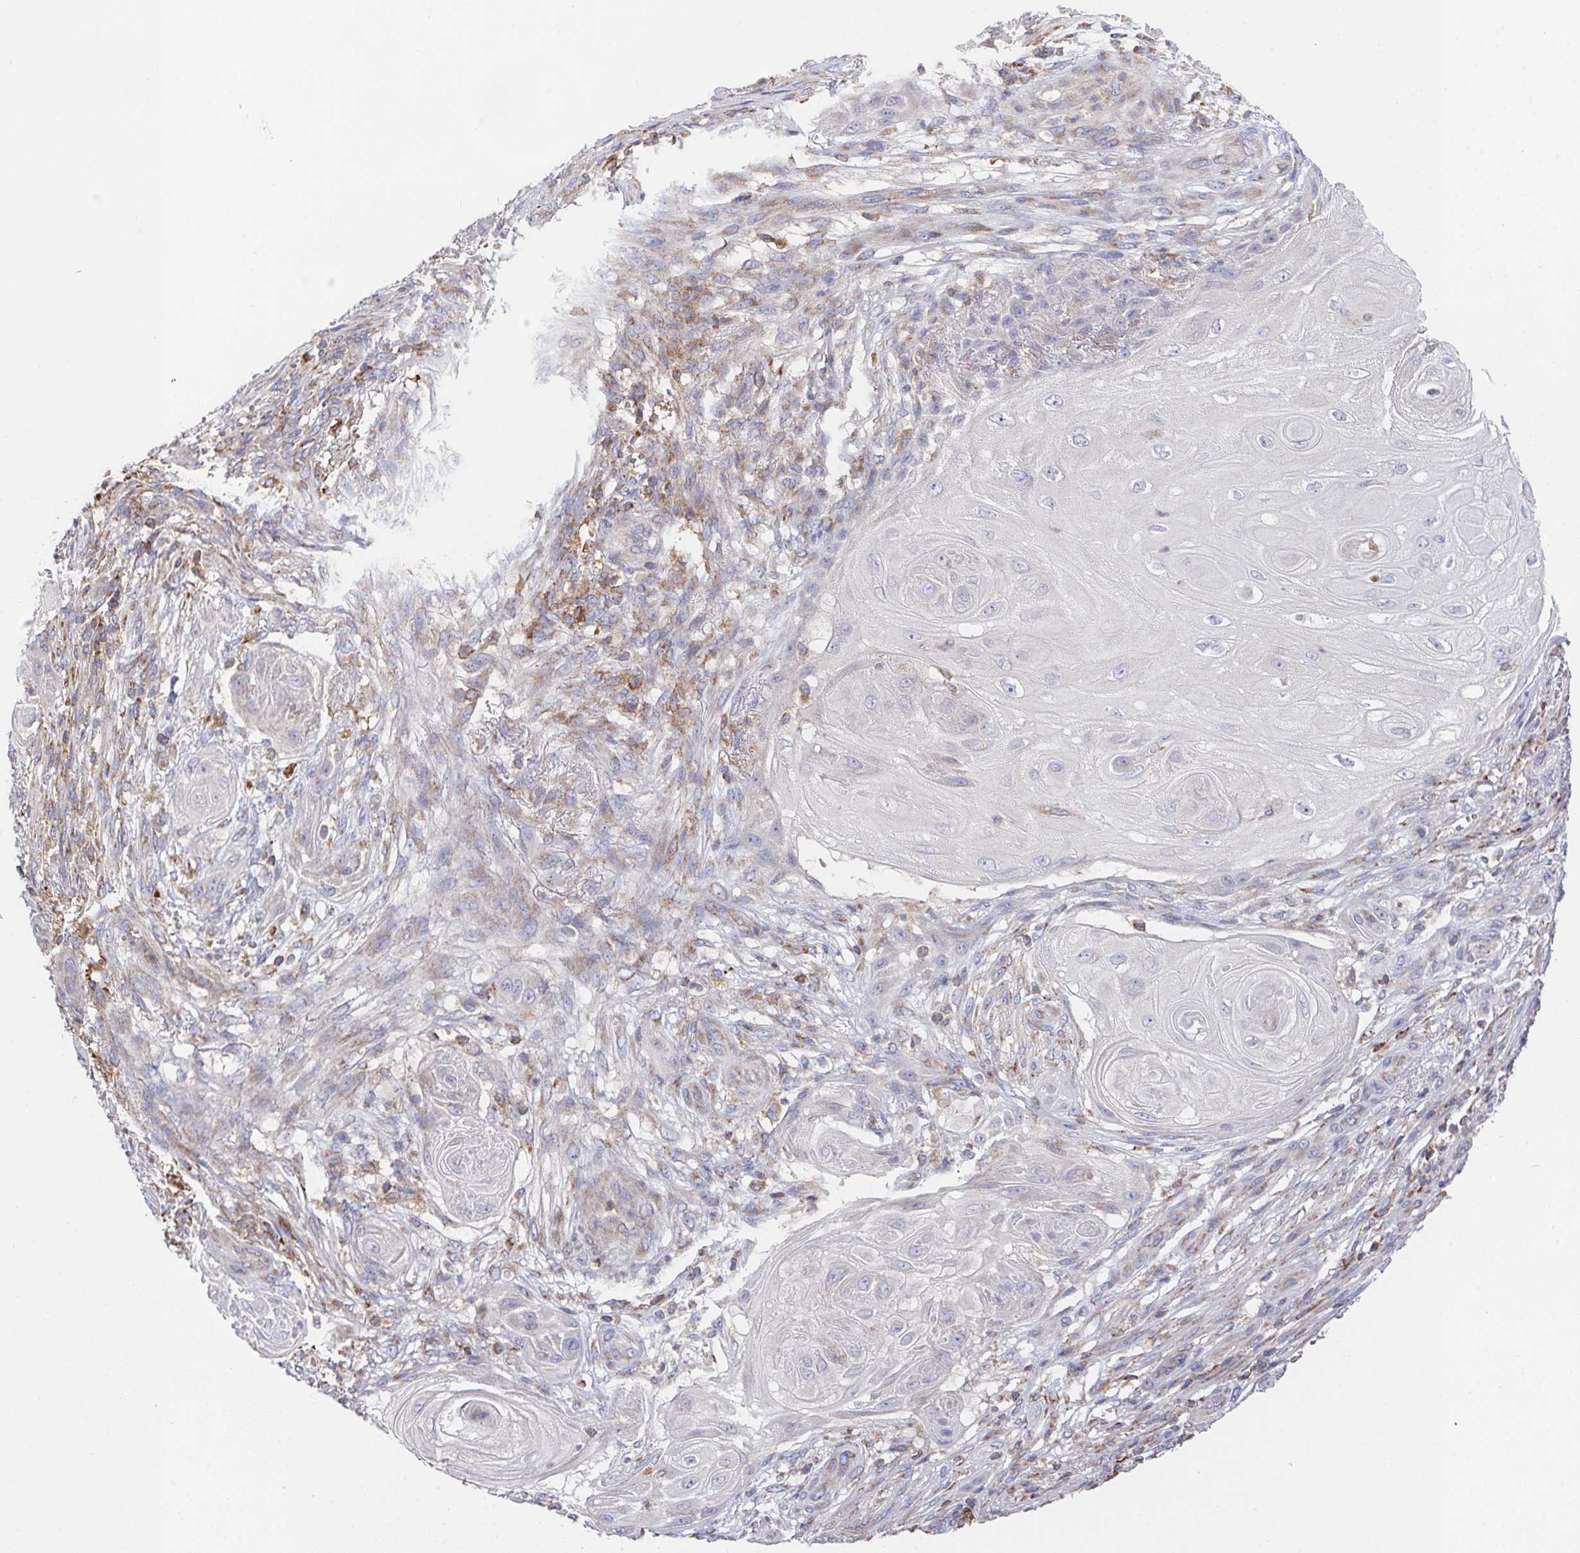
{"staining": {"intensity": "negative", "quantity": "none", "location": "none"}, "tissue": "skin cancer", "cell_type": "Tumor cells", "image_type": "cancer", "snomed": [{"axis": "morphology", "description": "Squamous cell carcinoma, NOS"}, {"axis": "topography", "description": "Skin"}], "caption": "Tumor cells are negative for protein expression in human squamous cell carcinoma (skin).", "gene": "FAM241A", "patient": {"sex": "male", "age": 62}}